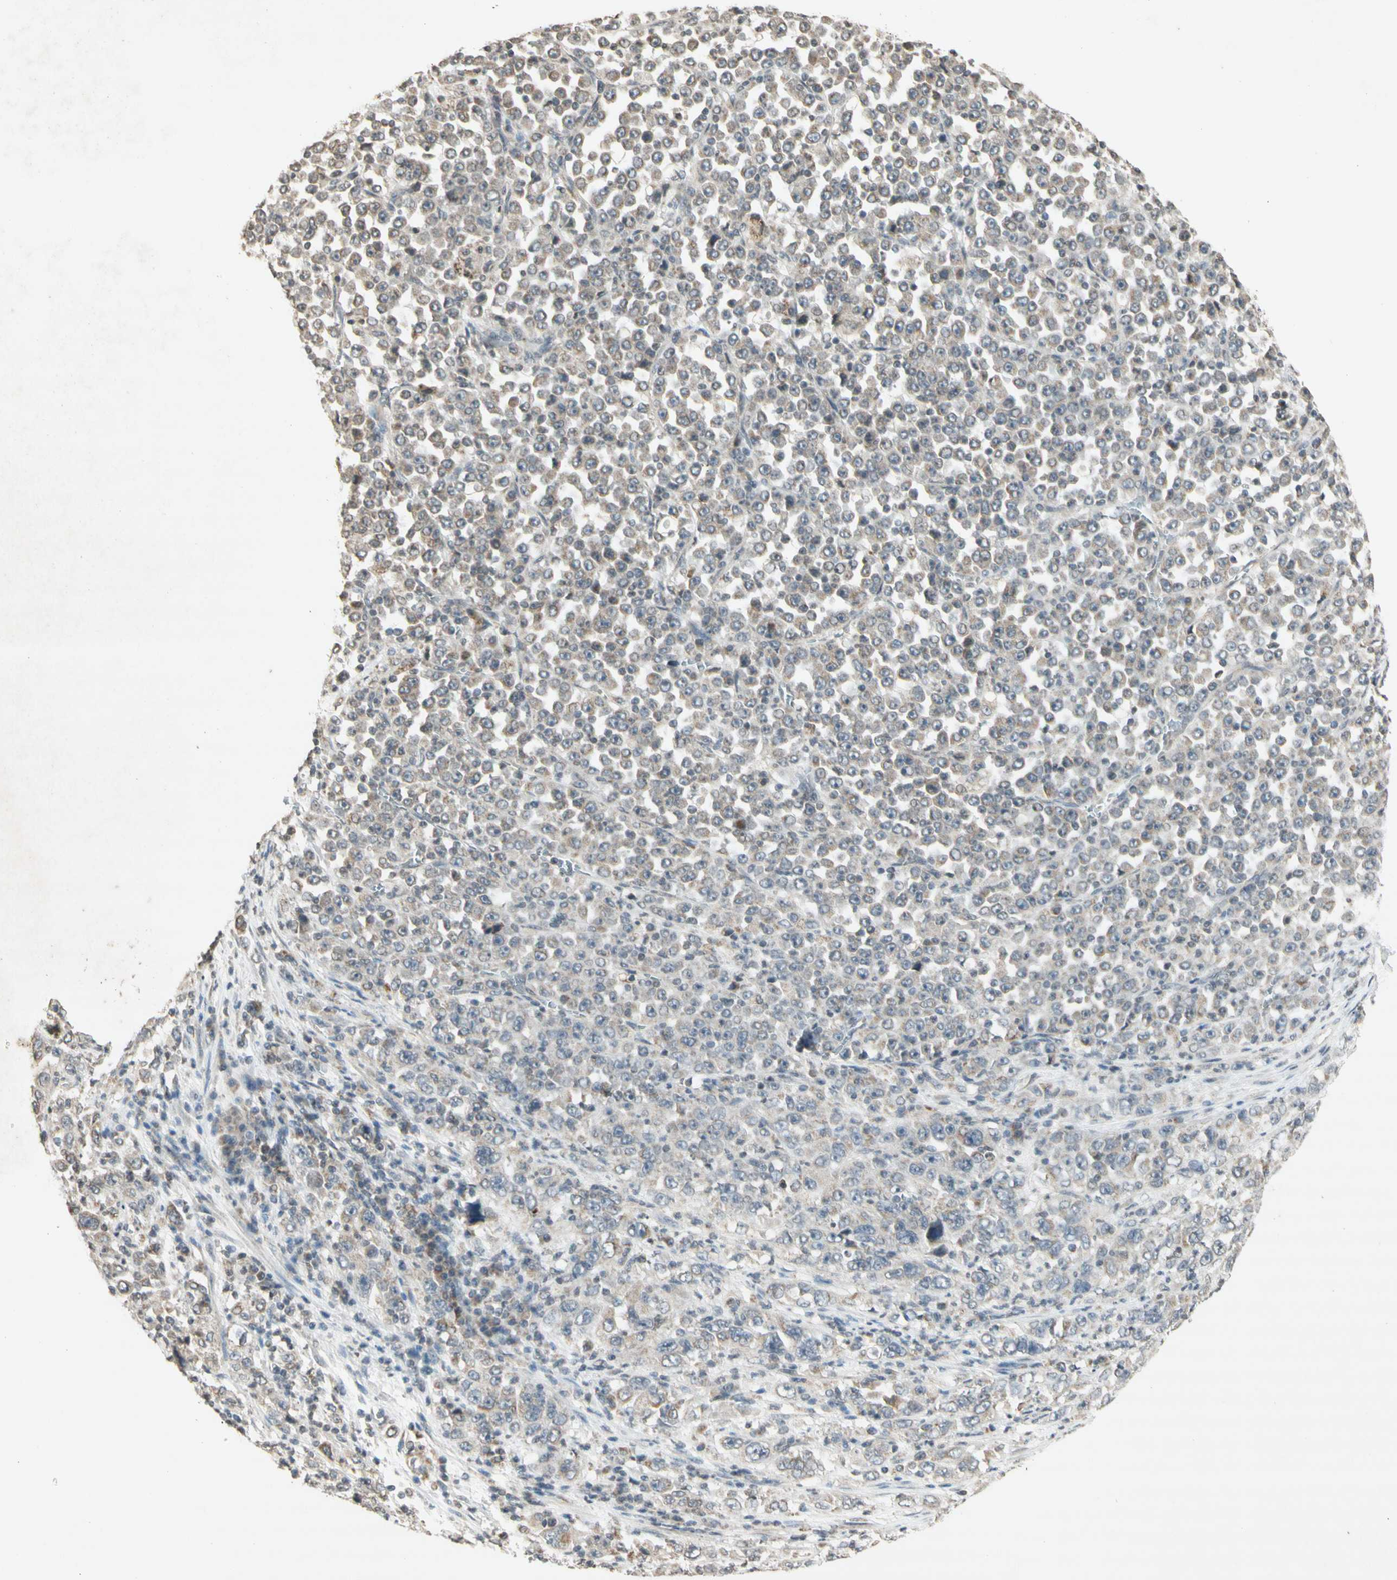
{"staining": {"intensity": "weak", "quantity": "<25%", "location": "cytoplasmic/membranous"}, "tissue": "stomach cancer", "cell_type": "Tumor cells", "image_type": "cancer", "snomed": [{"axis": "morphology", "description": "Normal tissue, NOS"}, {"axis": "morphology", "description": "Adenocarcinoma, NOS"}, {"axis": "topography", "description": "Stomach, upper"}, {"axis": "topography", "description": "Stomach"}], "caption": "Tumor cells are negative for brown protein staining in adenocarcinoma (stomach).", "gene": "CCNI", "patient": {"sex": "male", "age": 59}}